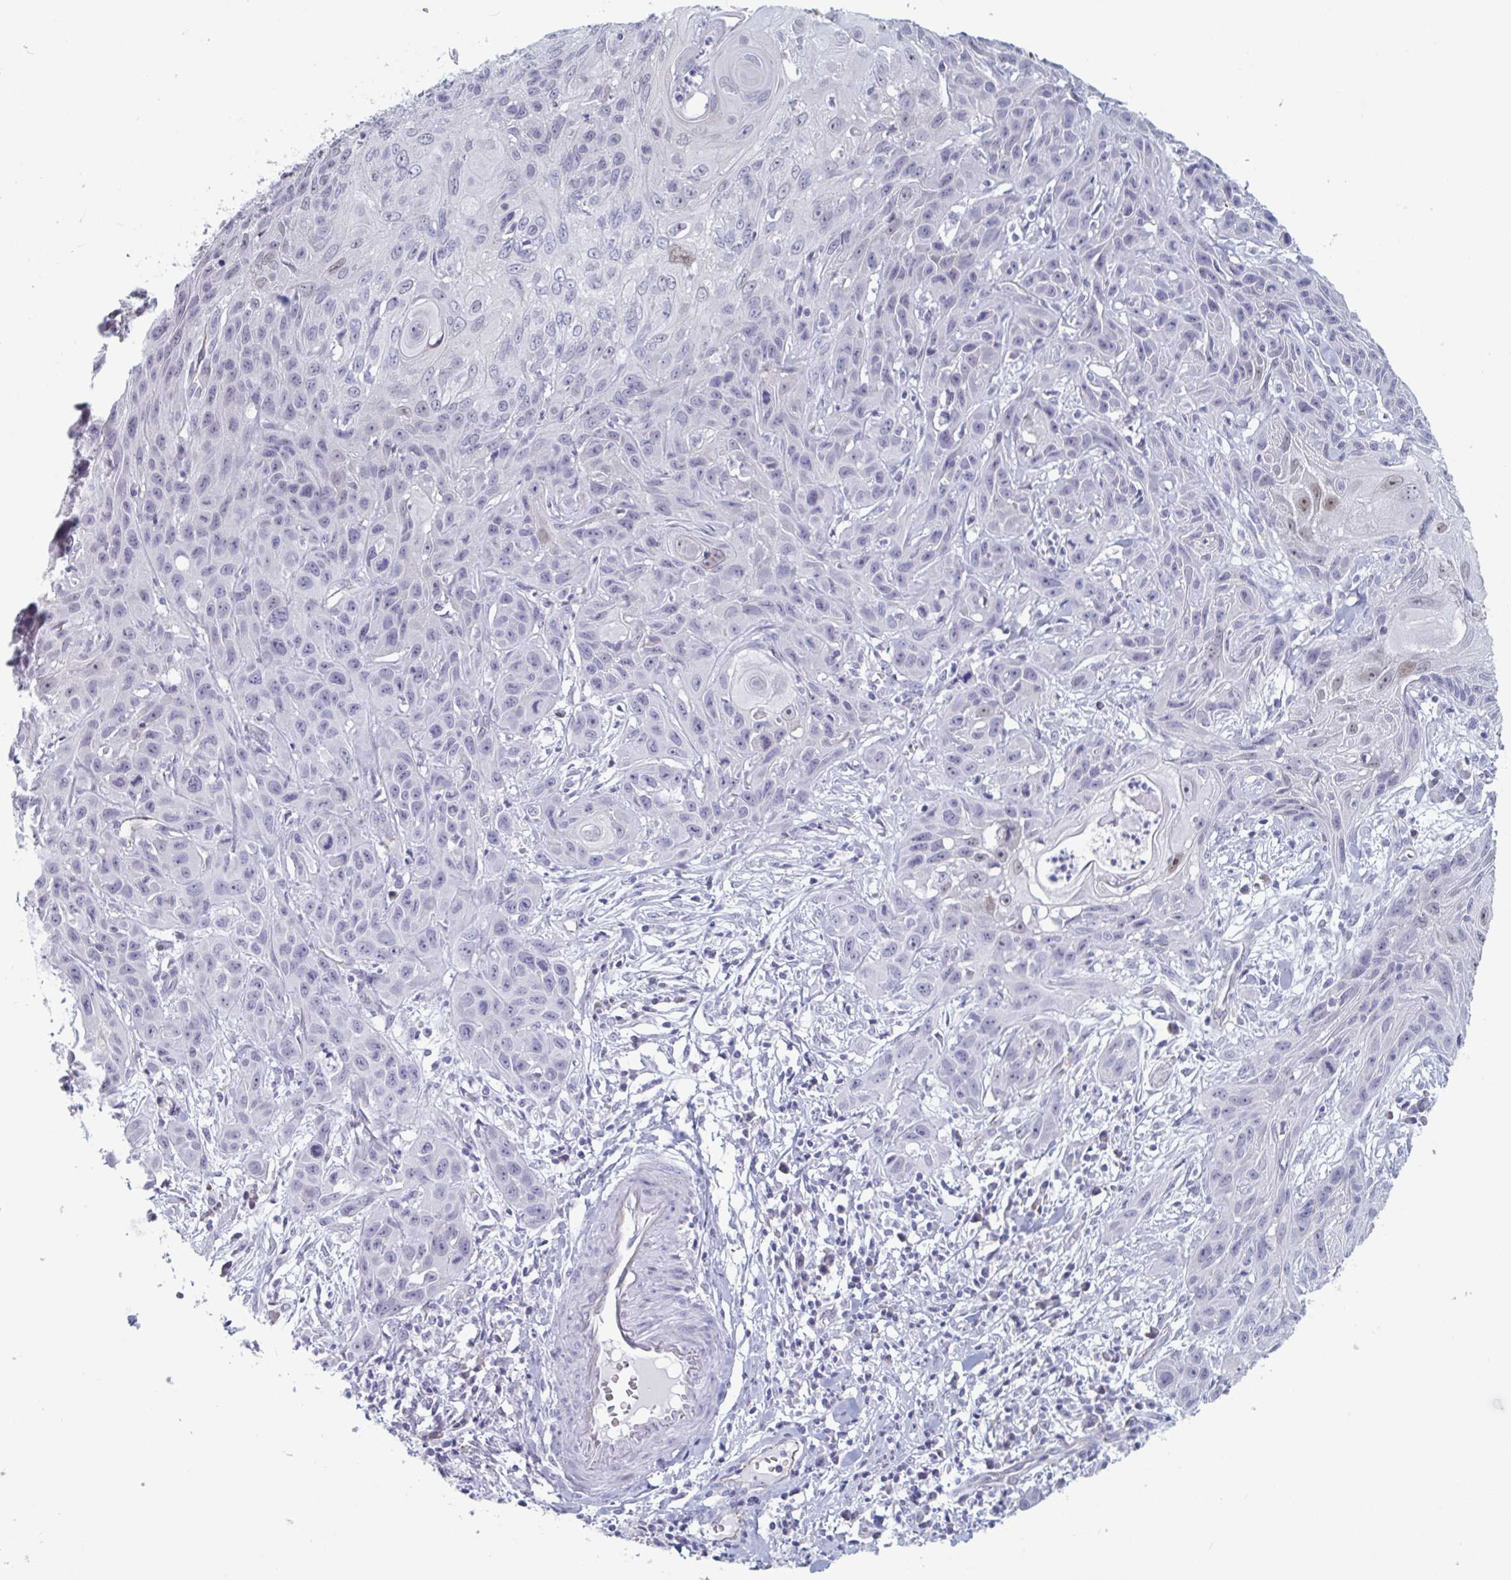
{"staining": {"intensity": "negative", "quantity": "none", "location": "none"}, "tissue": "skin cancer", "cell_type": "Tumor cells", "image_type": "cancer", "snomed": [{"axis": "morphology", "description": "Squamous cell carcinoma, NOS"}, {"axis": "topography", "description": "Skin"}, {"axis": "topography", "description": "Vulva"}], "caption": "Micrograph shows no protein expression in tumor cells of skin cancer (squamous cell carcinoma) tissue.", "gene": "FOXA1", "patient": {"sex": "female", "age": 83}}